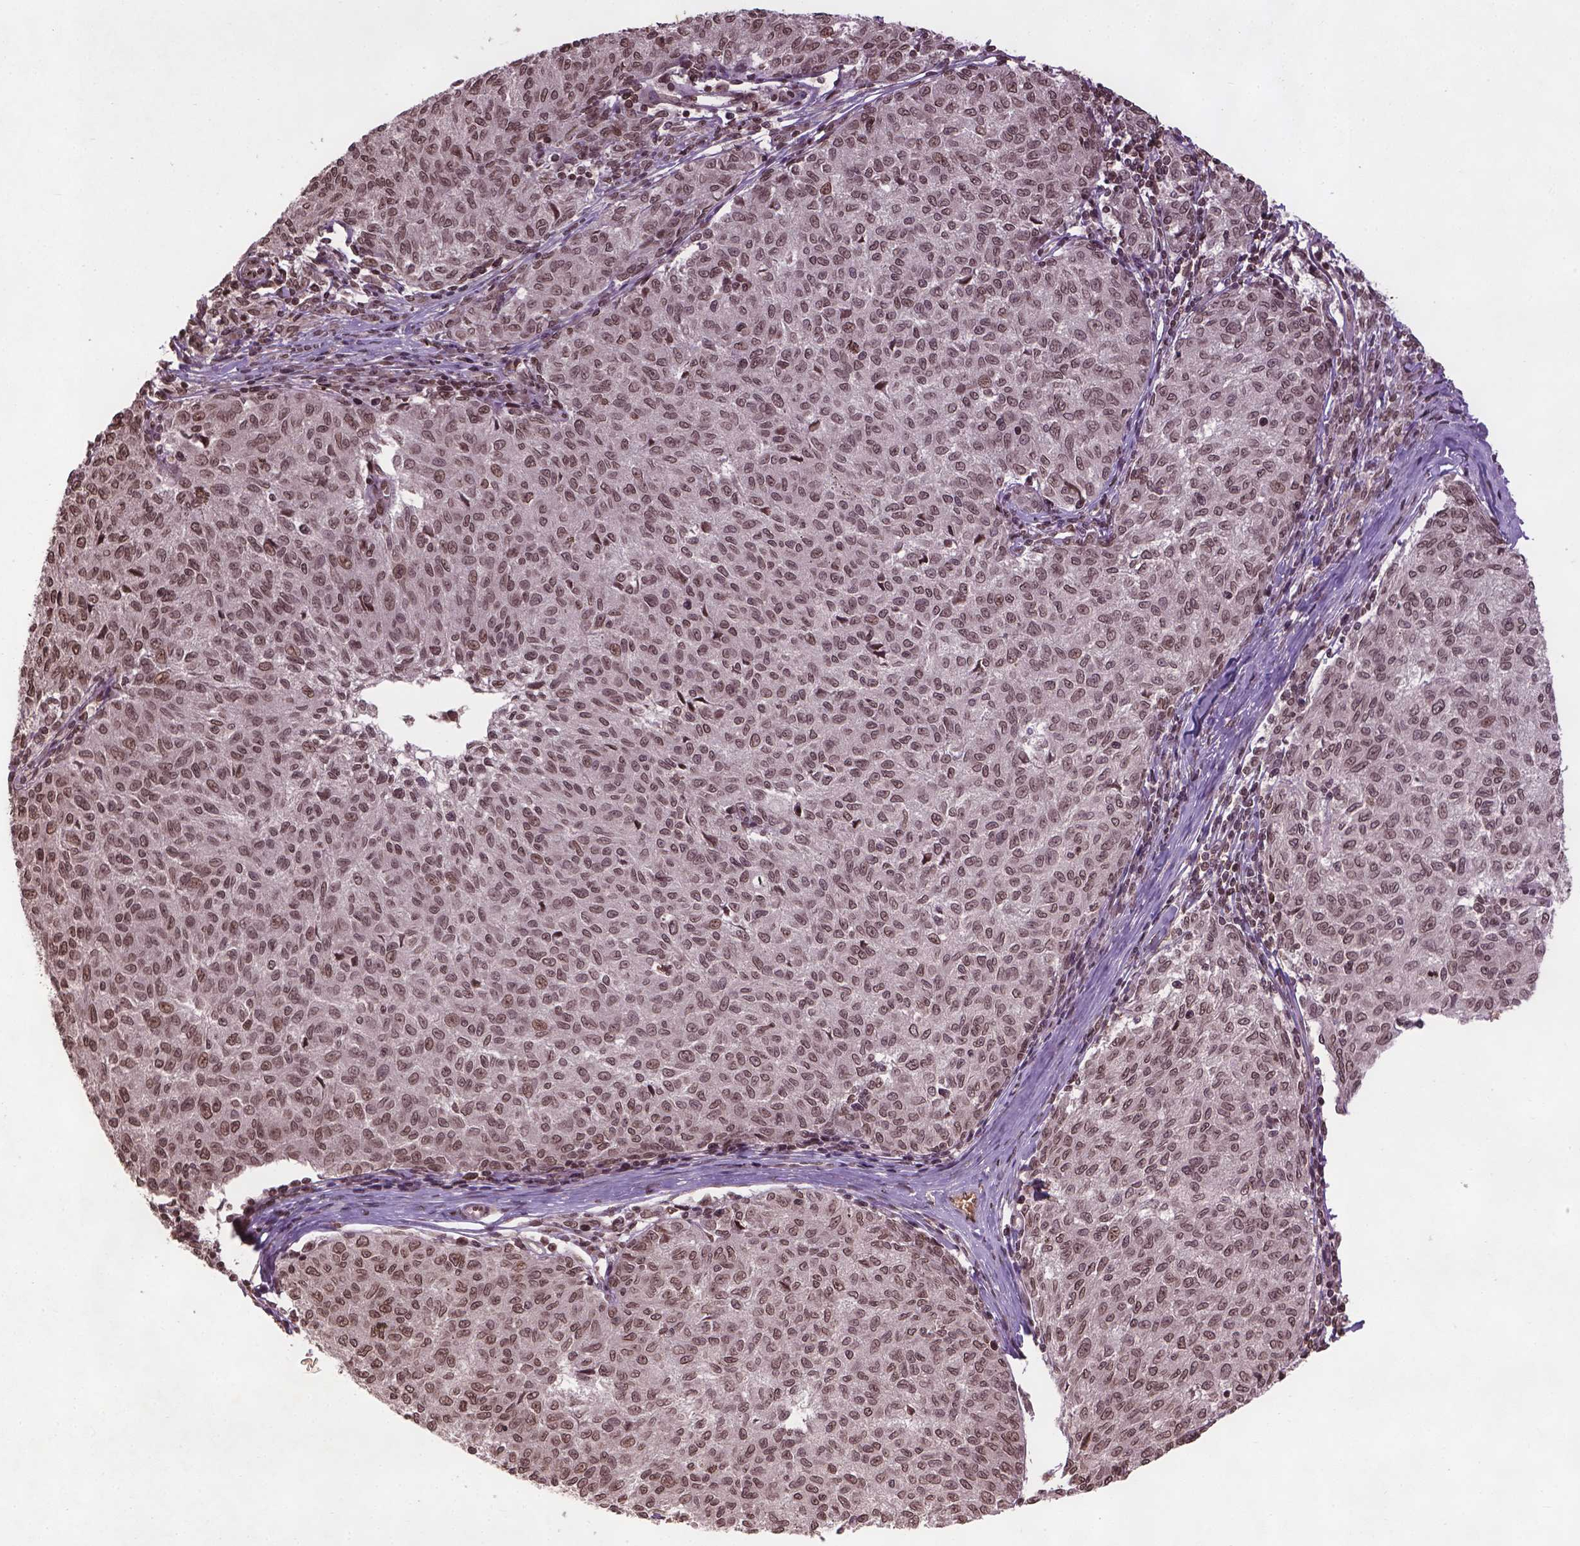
{"staining": {"intensity": "moderate", "quantity": ">75%", "location": "nuclear"}, "tissue": "melanoma", "cell_type": "Tumor cells", "image_type": "cancer", "snomed": [{"axis": "morphology", "description": "Malignant melanoma, NOS"}, {"axis": "topography", "description": "Skin"}], "caption": "Brown immunohistochemical staining in malignant melanoma shows moderate nuclear expression in about >75% of tumor cells.", "gene": "BANF1", "patient": {"sex": "female", "age": 72}}